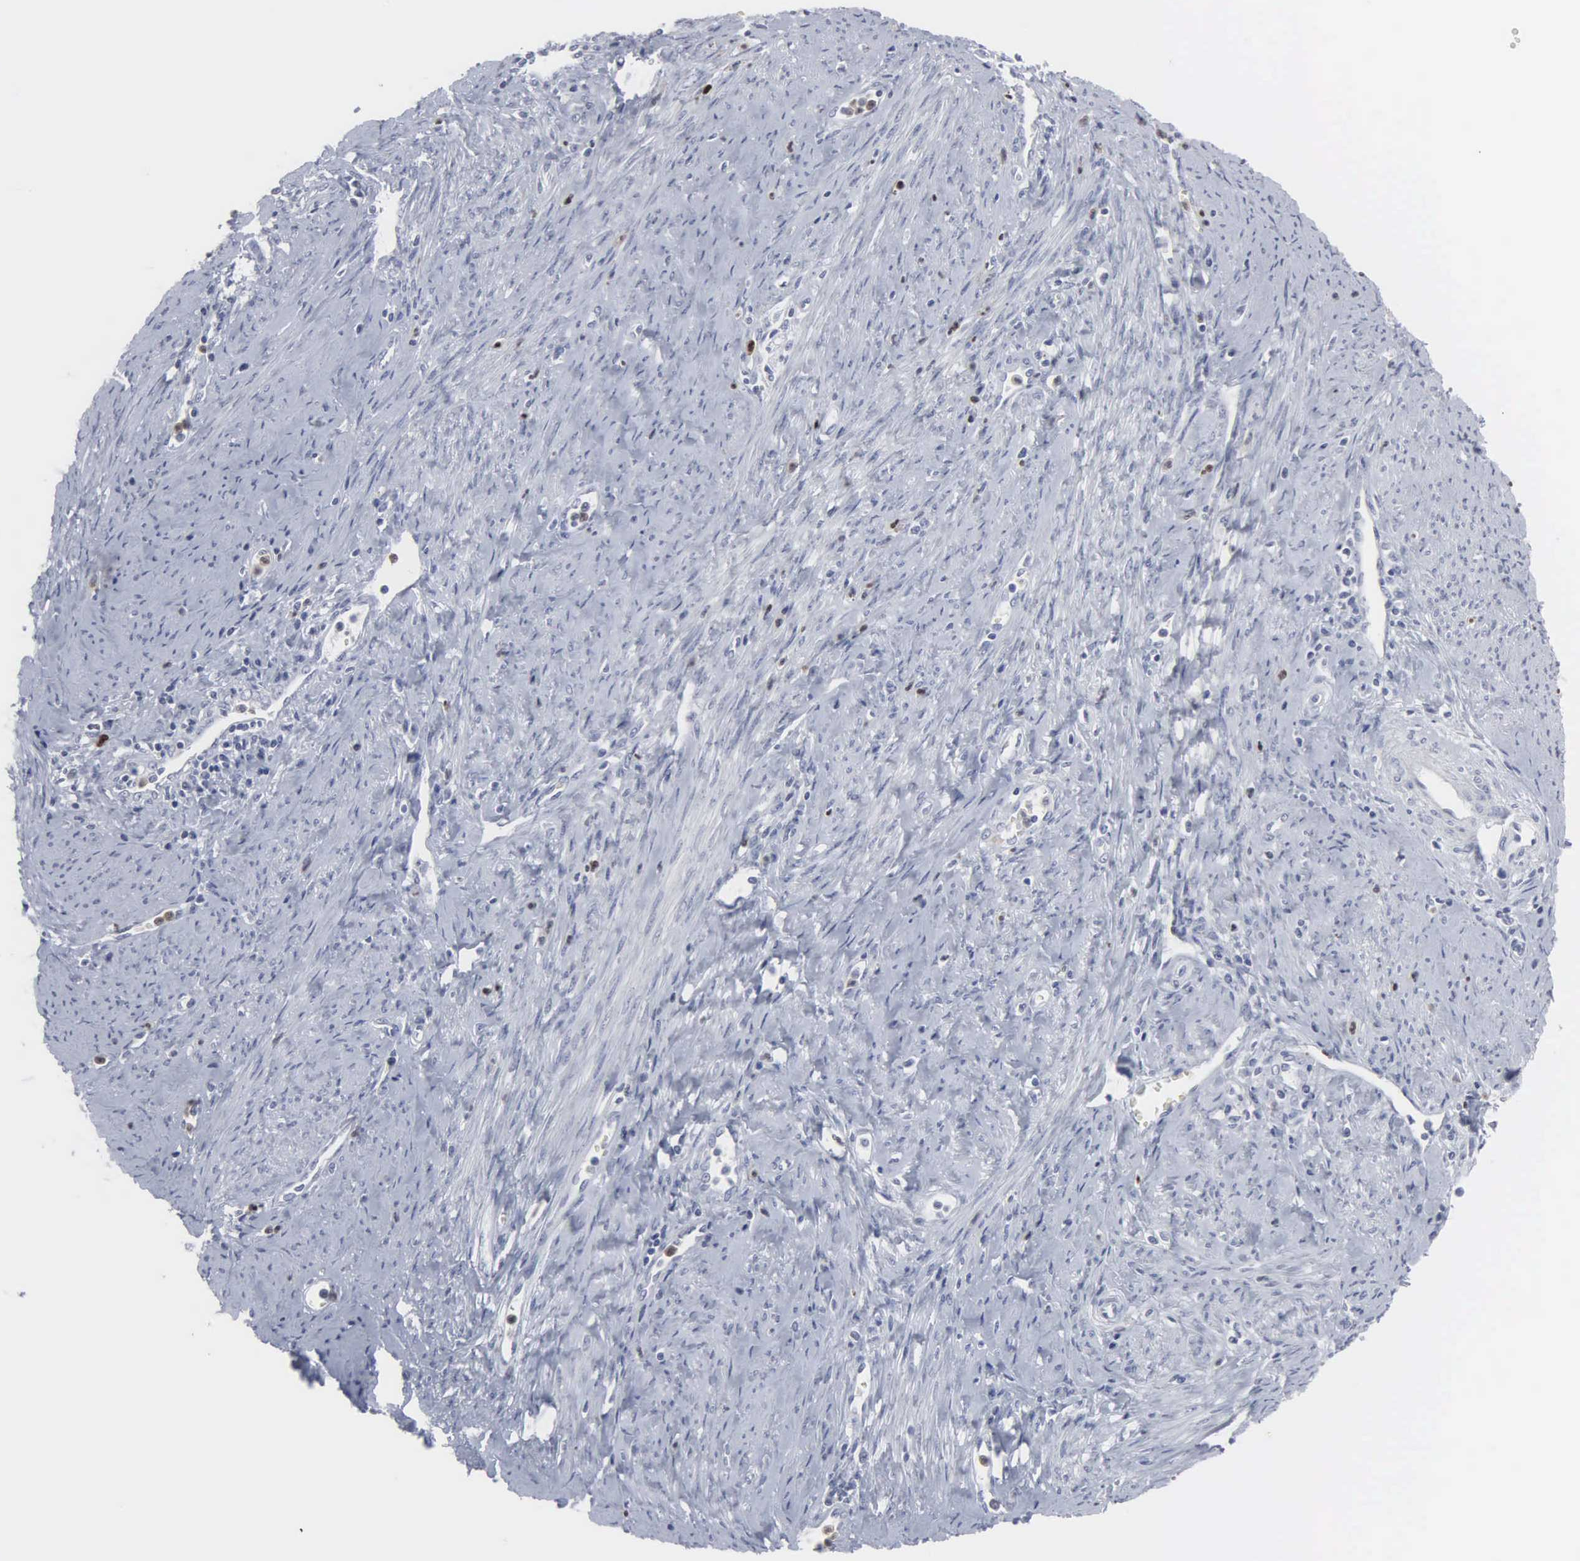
{"staining": {"intensity": "negative", "quantity": "none", "location": "none"}, "tissue": "cervical cancer", "cell_type": "Tumor cells", "image_type": "cancer", "snomed": [{"axis": "morphology", "description": "Normal tissue, NOS"}, {"axis": "morphology", "description": "Adenocarcinoma, NOS"}, {"axis": "topography", "description": "Cervix"}], "caption": "There is no significant positivity in tumor cells of cervical cancer.", "gene": "SPIN3", "patient": {"sex": "female", "age": 34}}